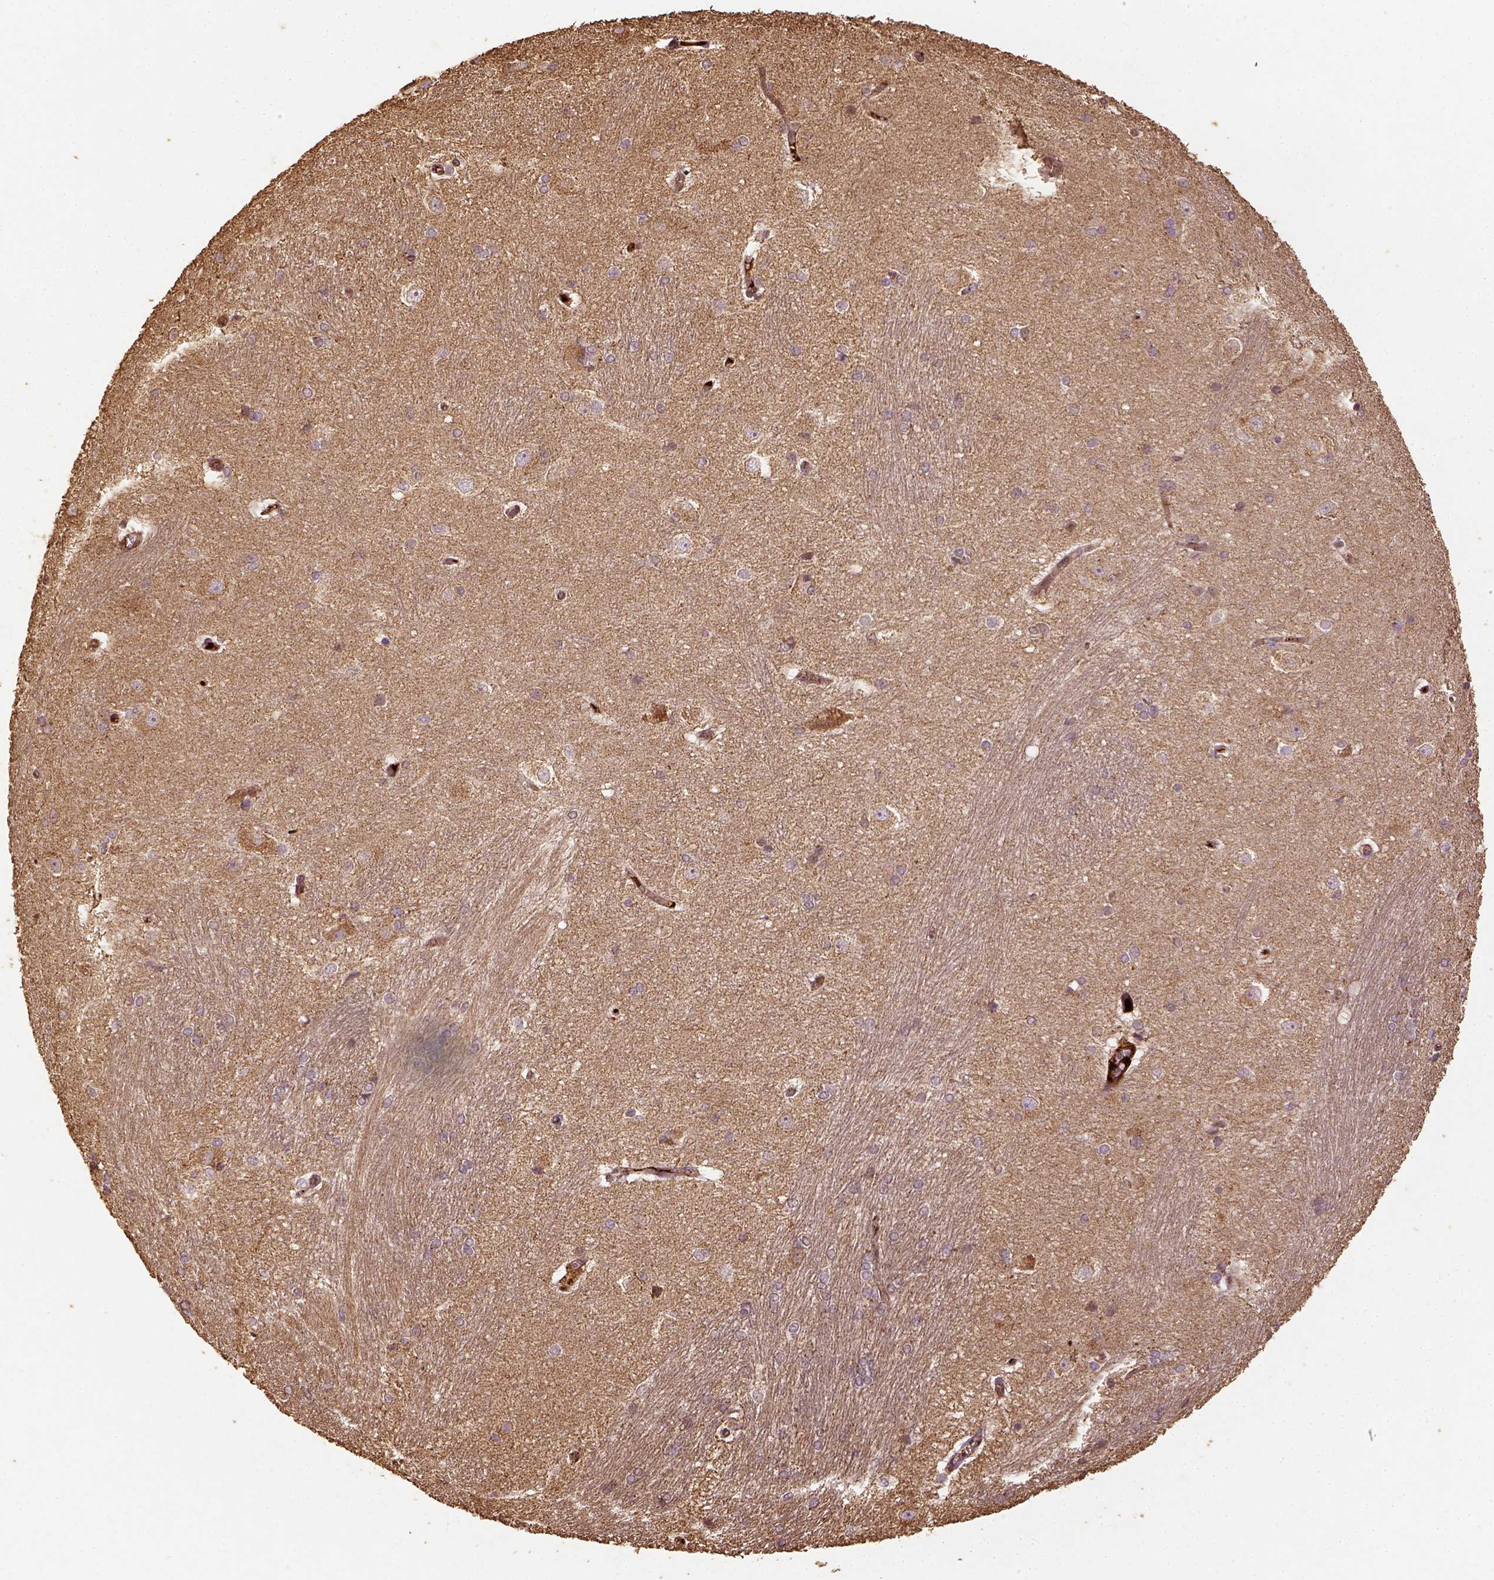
{"staining": {"intensity": "weak", "quantity": "25%-75%", "location": "cytoplasmic/membranous"}, "tissue": "hippocampus", "cell_type": "Glial cells", "image_type": "normal", "snomed": [{"axis": "morphology", "description": "Normal tissue, NOS"}, {"axis": "topography", "description": "Cerebral cortex"}, {"axis": "topography", "description": "Hippocampus"}], "caption": "Immunohistochemistry histopathology image of unremarkable hippocampus: human hippocampus stained using immunohistochemistry reveals low levels of weak protein expression localized specifically in the cytoplasmic/membranous of glial cells, appearing as a cytoplasmic/membranous brown color.", "gene": "VEGFA", "patient": {"sex": "female", "age": 19}}